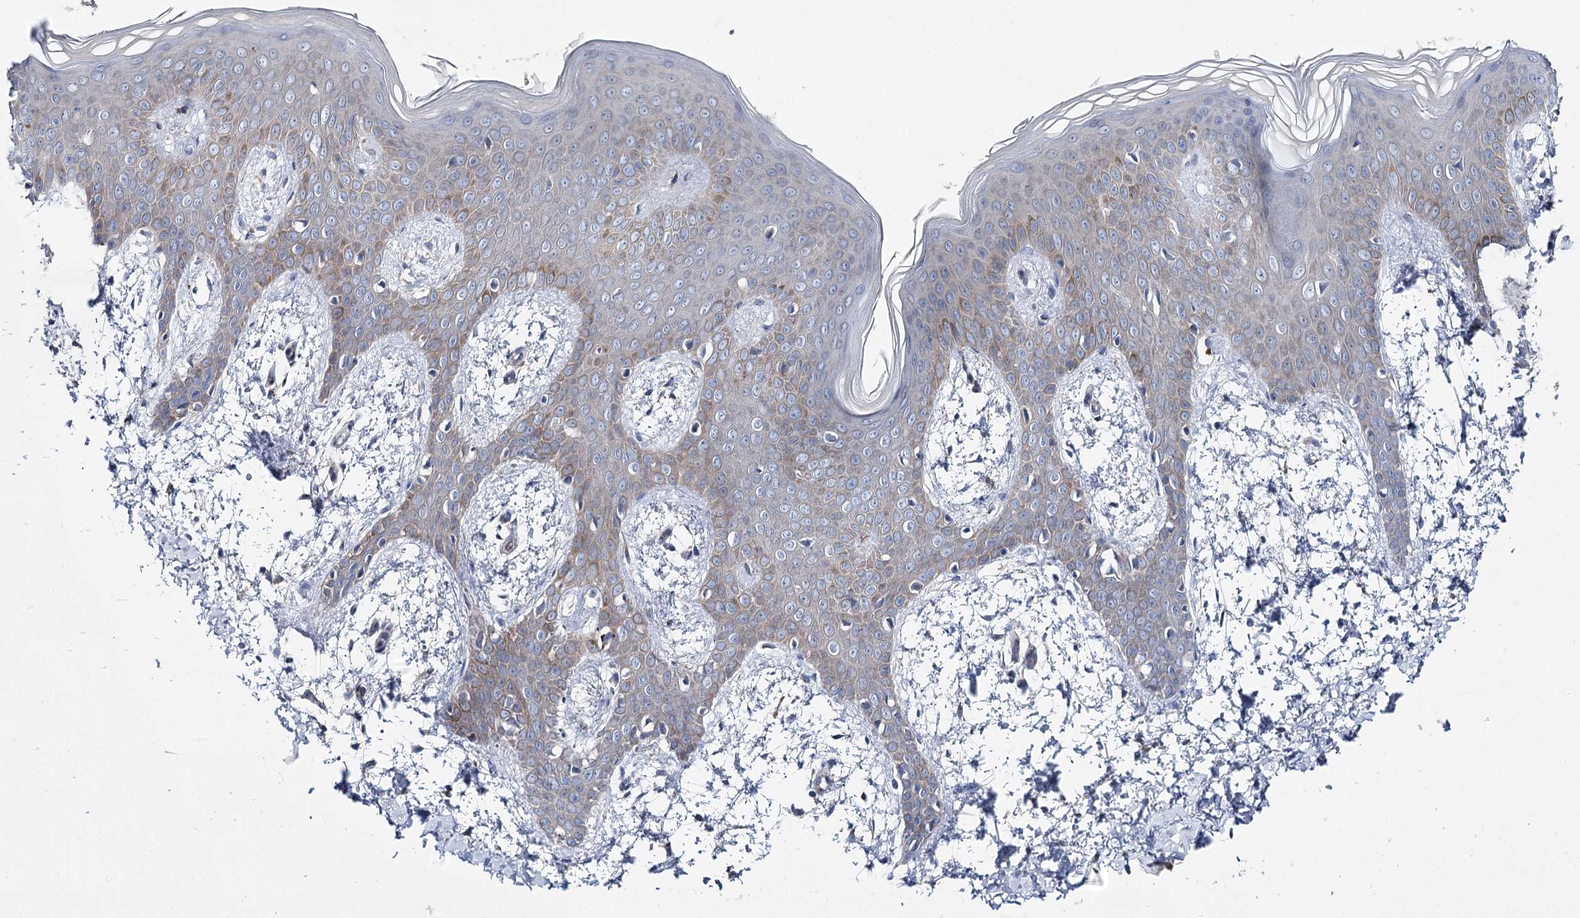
{"staining": {"intensity": "negative", "quantity": "none", "location": "none"}, "tissue": "skin", "cell_type": "Fibroblasts", "image_type": "normal", "snomed": [{"axis": "morphology", "description": "Normal tissue, NOS"}, {"axis": "topography", "description": "Skin"}], "caption": "Protein analysis of unremarkable skin reveals no significant staining in fibroblasts. The staining is performed using DAB (3,3'-diaminobenzidine) brown chromogen with nuclei counter-stained in using hematoxylin.", "gene": "LRRC14B", "patient": {"sex": "male", "age": 36}}